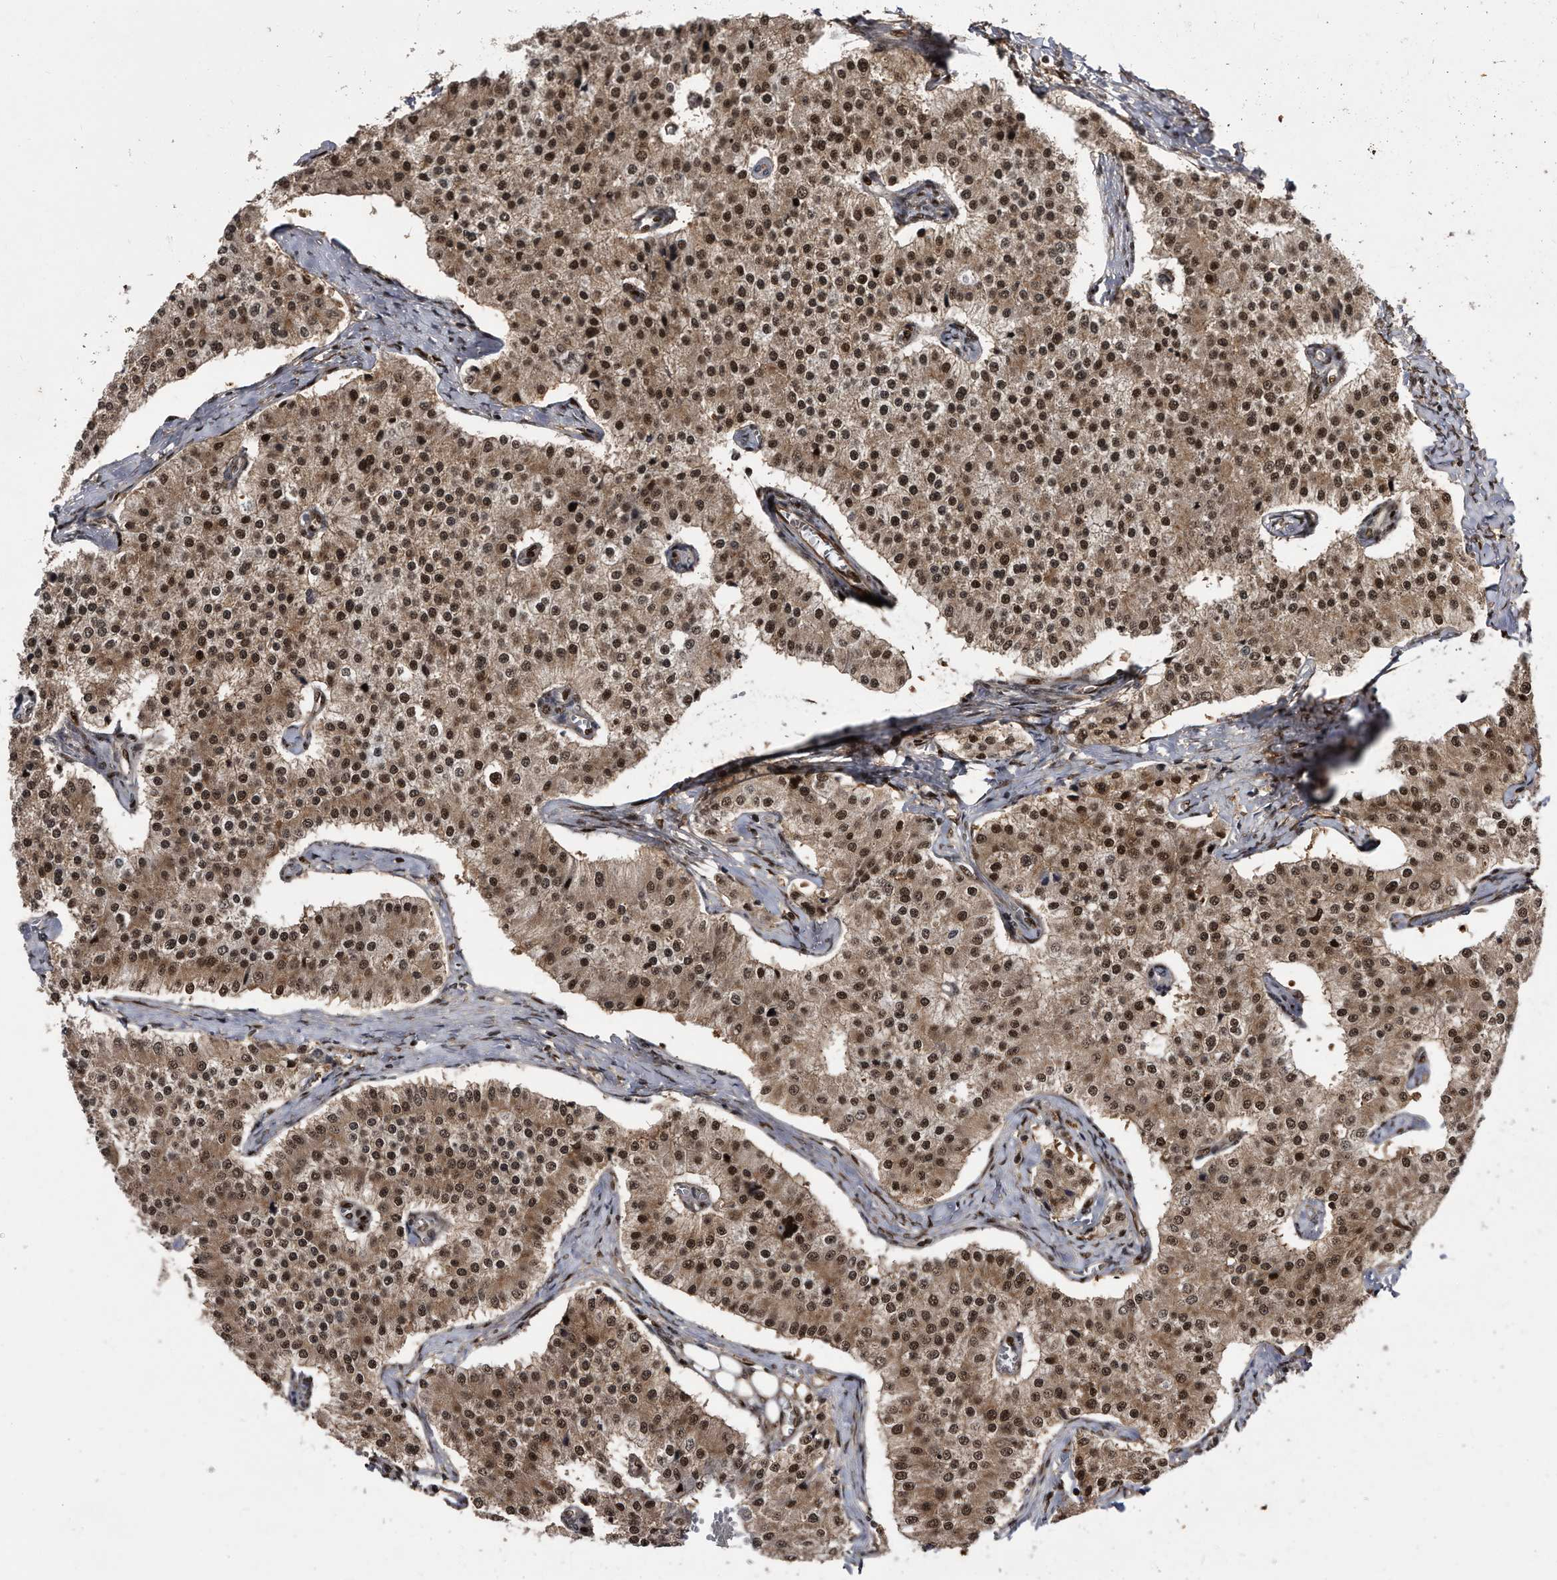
{"staining": {"intensity": "moderate", "quantity": ">75%", "location": "cytoplasmic/membranous,nuclear"}, "tissue": "carcinoid", "cell_type": "Tumor cells", "image_type": "cancer", "snomed": [{"axis": "morphology", "description": "Carcinoid, malignant, NOS"}, {"axis": "topography", "description": "Colon"}], "caption": "Carcinoid (malignant) stained for a protein reveals moderate cytoplasmic/membranous and nuclear positivity in tumor cells. (Brightfield microscopy of DAB IHC at high magnification).", "gene": "RAD23B", "patient": {"sex": "female", "age": 52}}